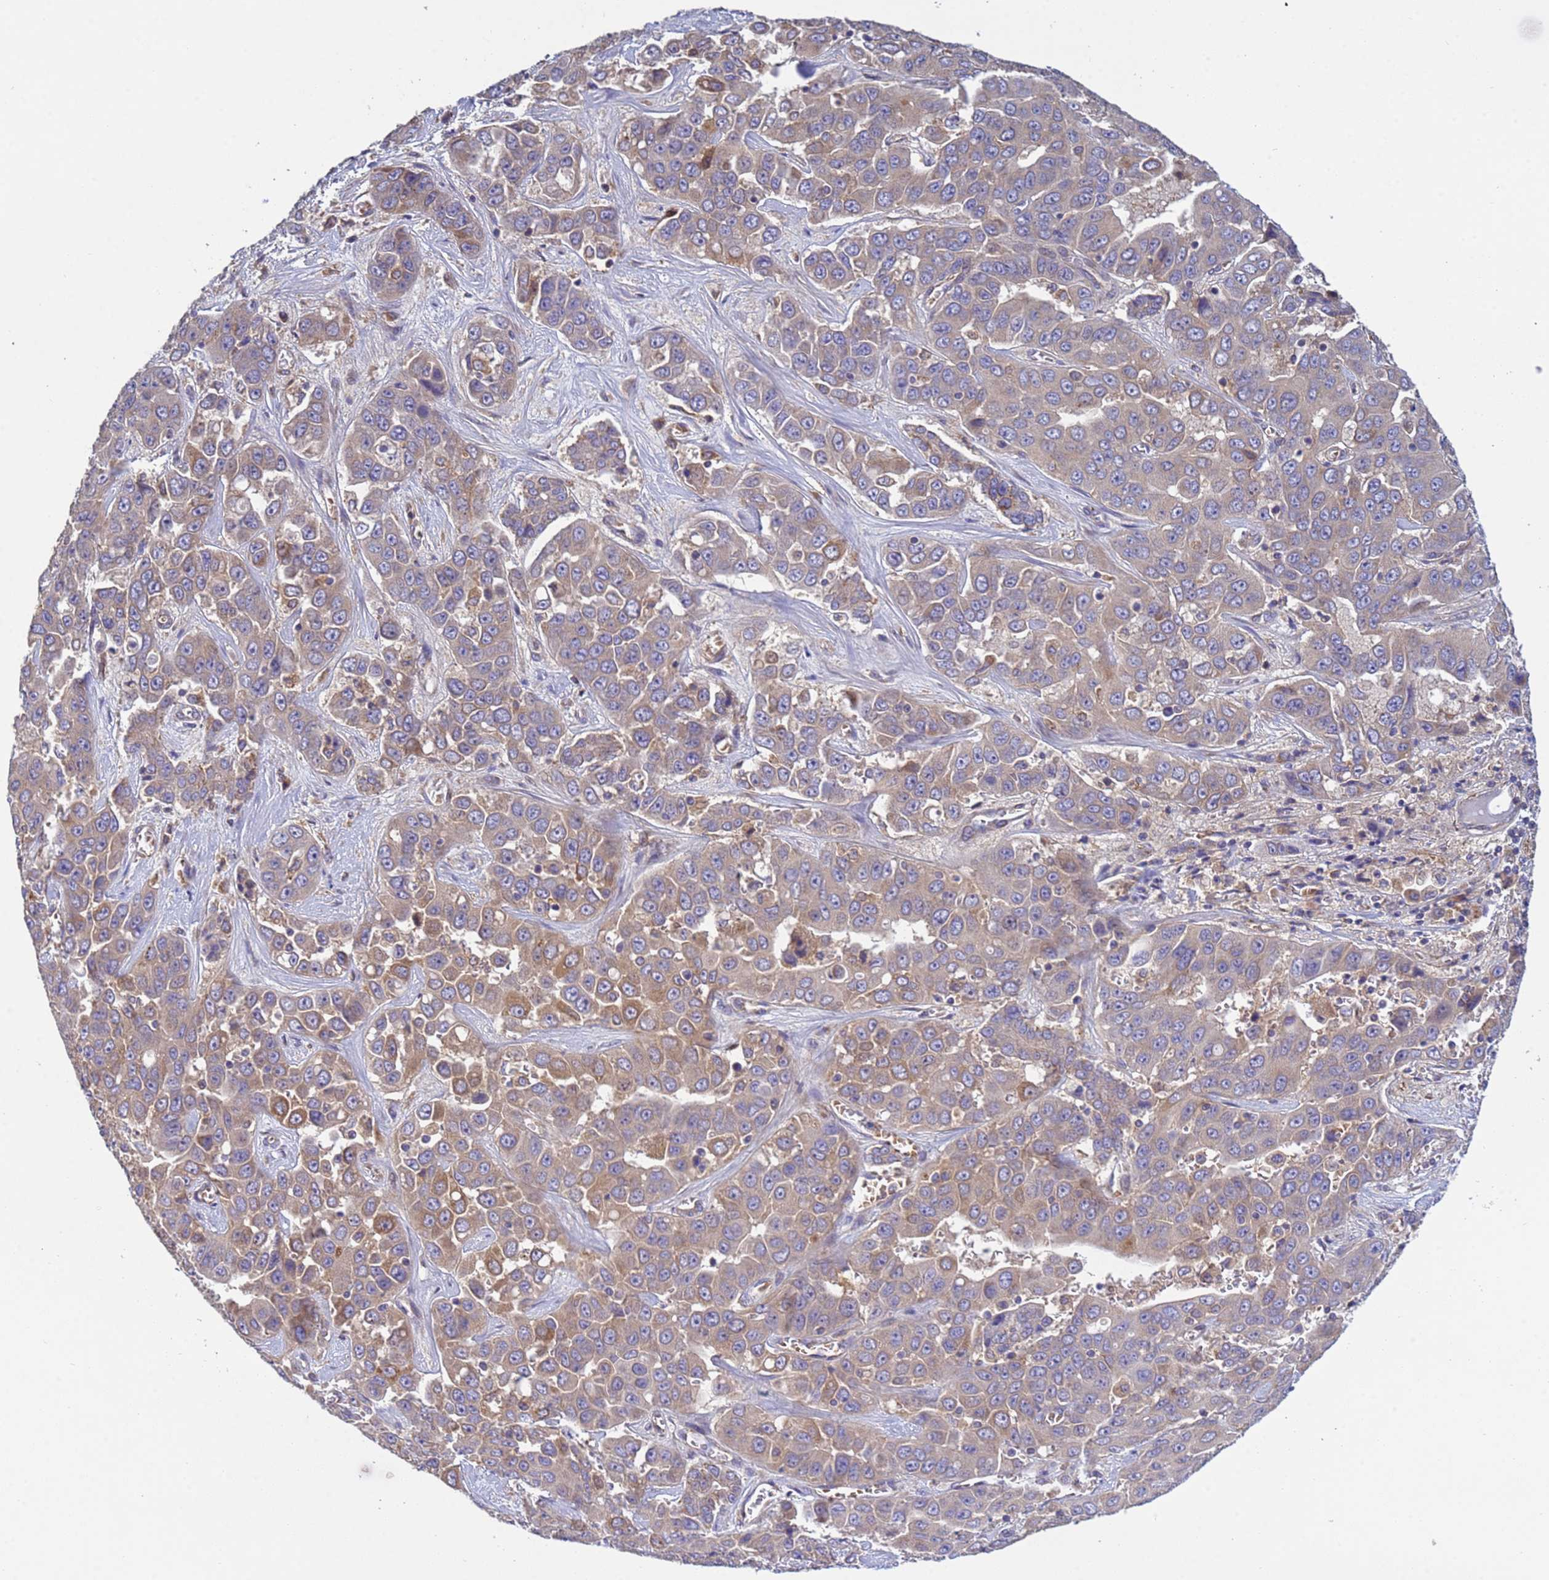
{"staining": {"intensity": "weak", "quantity": "25%-75%", "location": "cytoplasmic/membranous"}, "tissue": "liver cancer", "cell_type": "Tumor cells", "image_type": "cancer", "snomed": [{"axis": "morphology", "description": "Cholangiocarcinoma"}, {"axis": "topography", "description": "Liver"}], "caption": "Weak cytoplasmic/membranous staining is appreciated in approximately 25%-75% of tumor cells in liver cancer (cholangiocarcinoma).", "gene": "RAB10", "patient": {"sex": "female", "age": 52}}